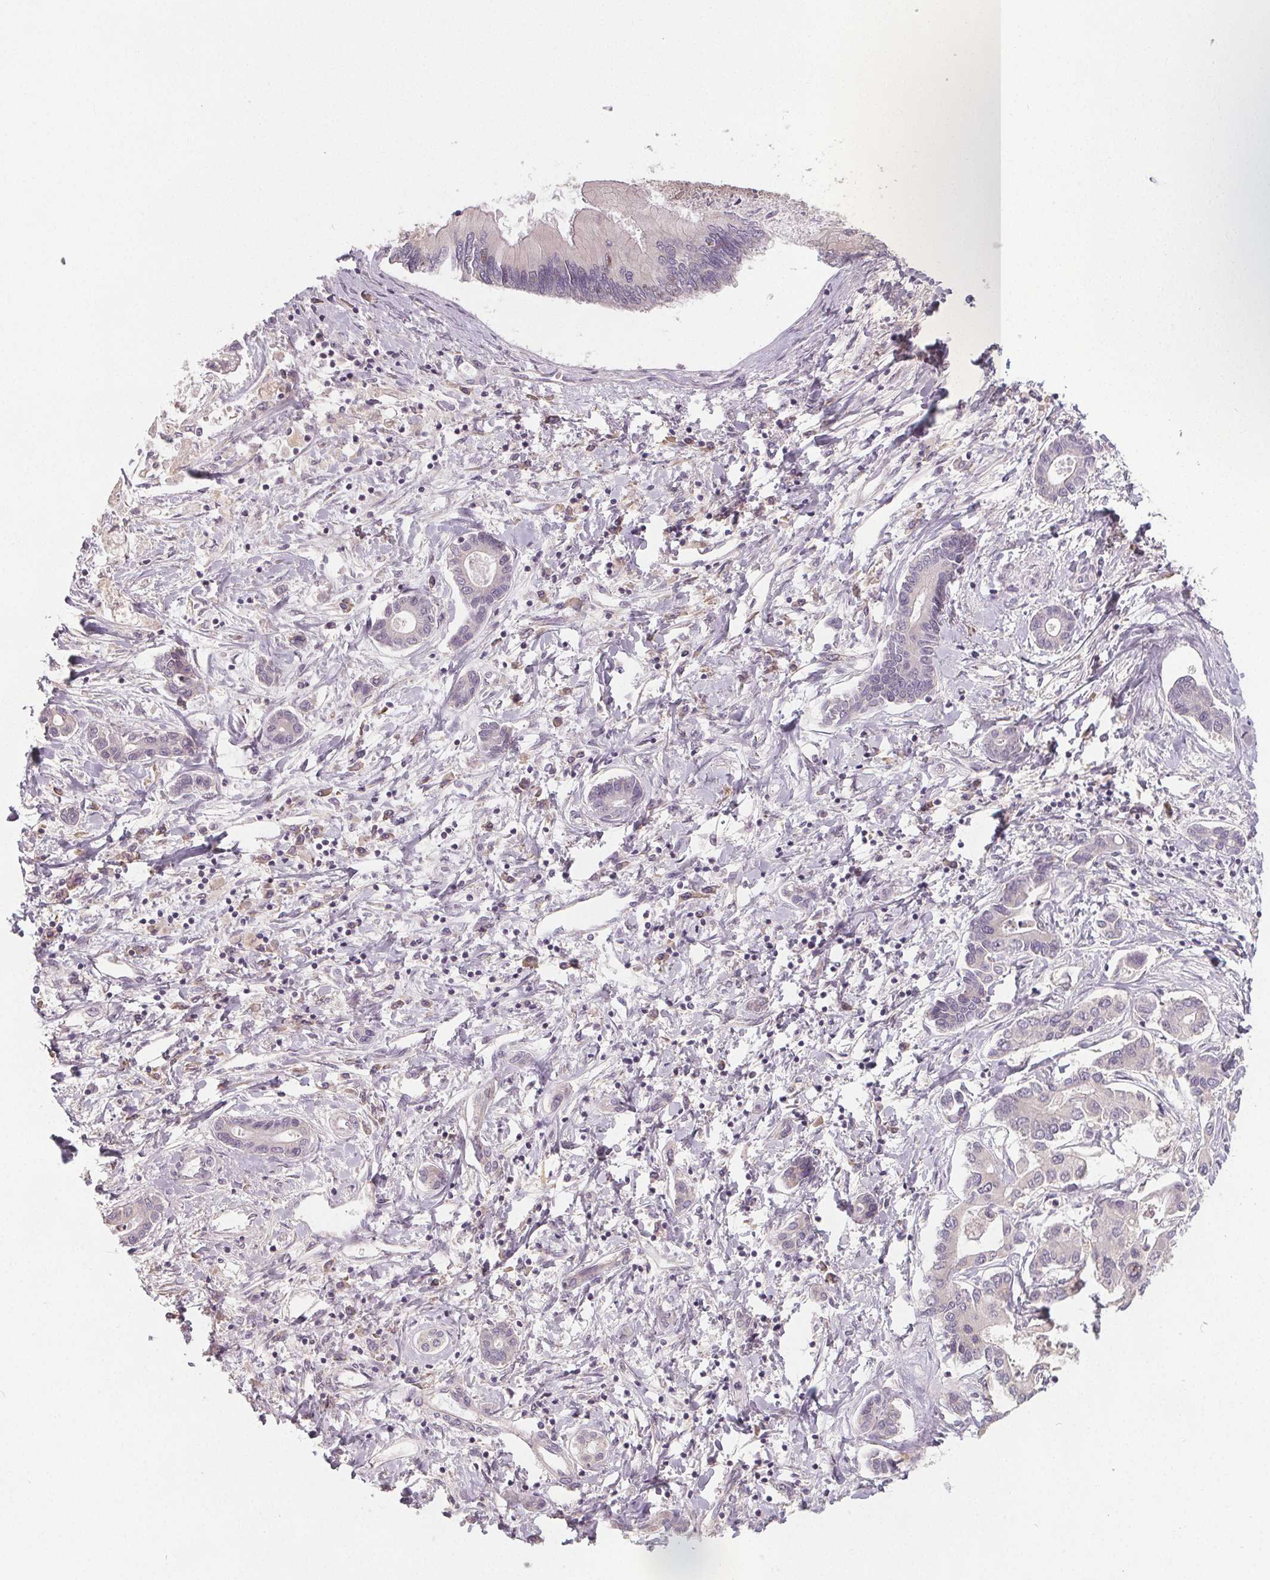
{"staining": {"intensity": "negative", "quantity": "none", "location": "none"}, "tissue": "liver cancer", "cell_type": "Tumor cells", "image_type": "cancer", "snomed": [{"axis": "morphology", "description": "Cholangiocarcinoma"}, {"axis": "topography", "description": "Liver"}], "caption": "IHC of liver cancer (cholangiocarcinoma) displays no positivity in tumor cells. Brightfield microscopy of immunohistochemistry (IHC) stained with DAB (brown) and hematoxylin (blue), captured at high magnification.", "gene": "SLC26A2", "patient": {"sex": "male", "age": 66}}